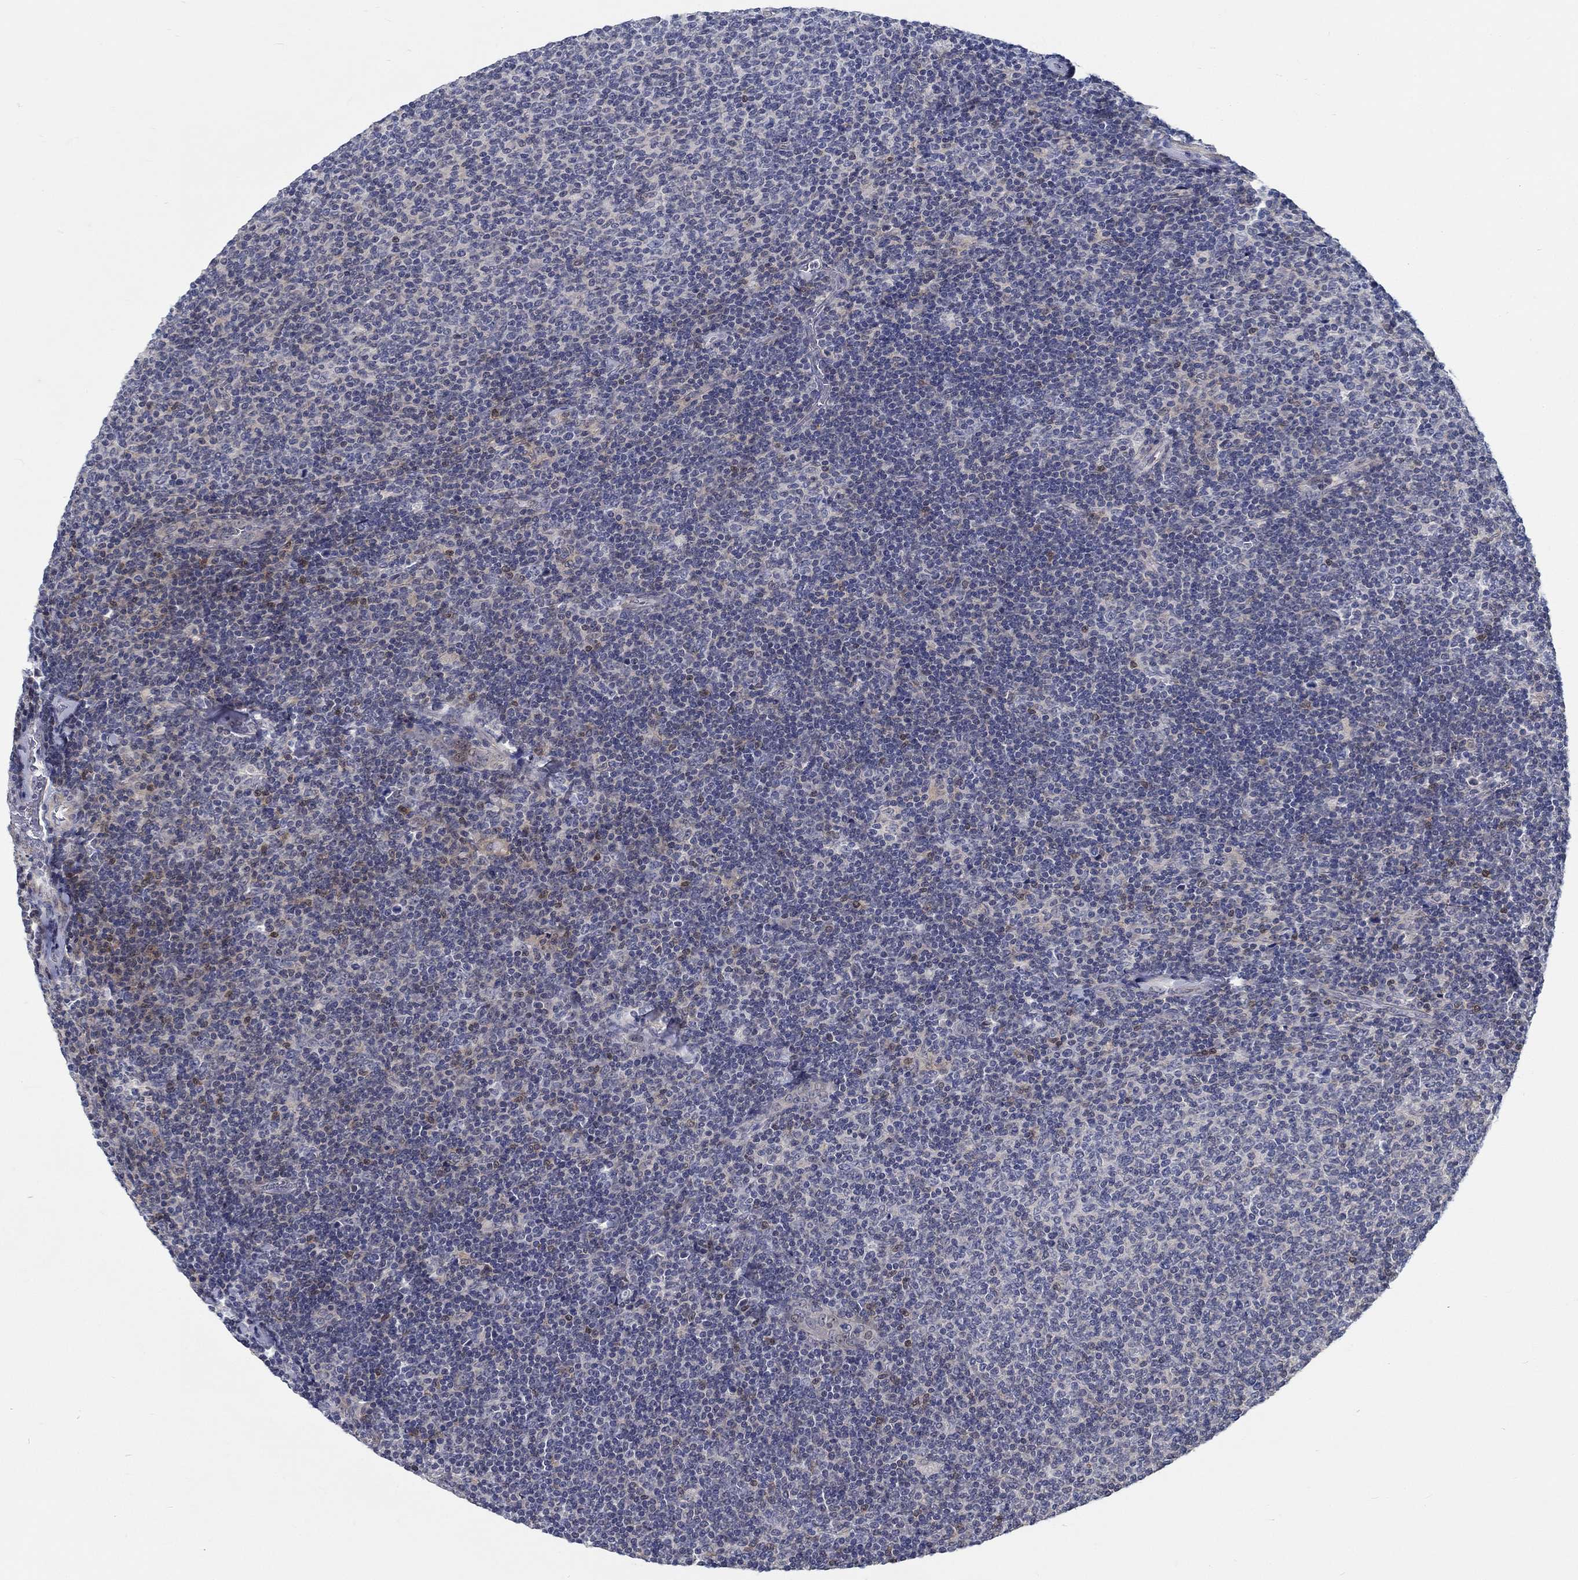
{"staining": {"intensity": "negative", "quantity": "none", "location": "none"}, "tissue": "lymphoma", "cell_type": "Tumor cells", "image_type": "cancer", "snomed": [{"axis": "morphology", "description": "Malignant lymphoma, non-Hodgkin's type, Low grade"}, {"axis": "topography", "description": "Lymph node"}], "caption": "Lymphoma stained for a protein using IHC shows no positivity tumor cells.", "gene": "MYBPC1", "patient": {"sex": "male", "age": 52}}